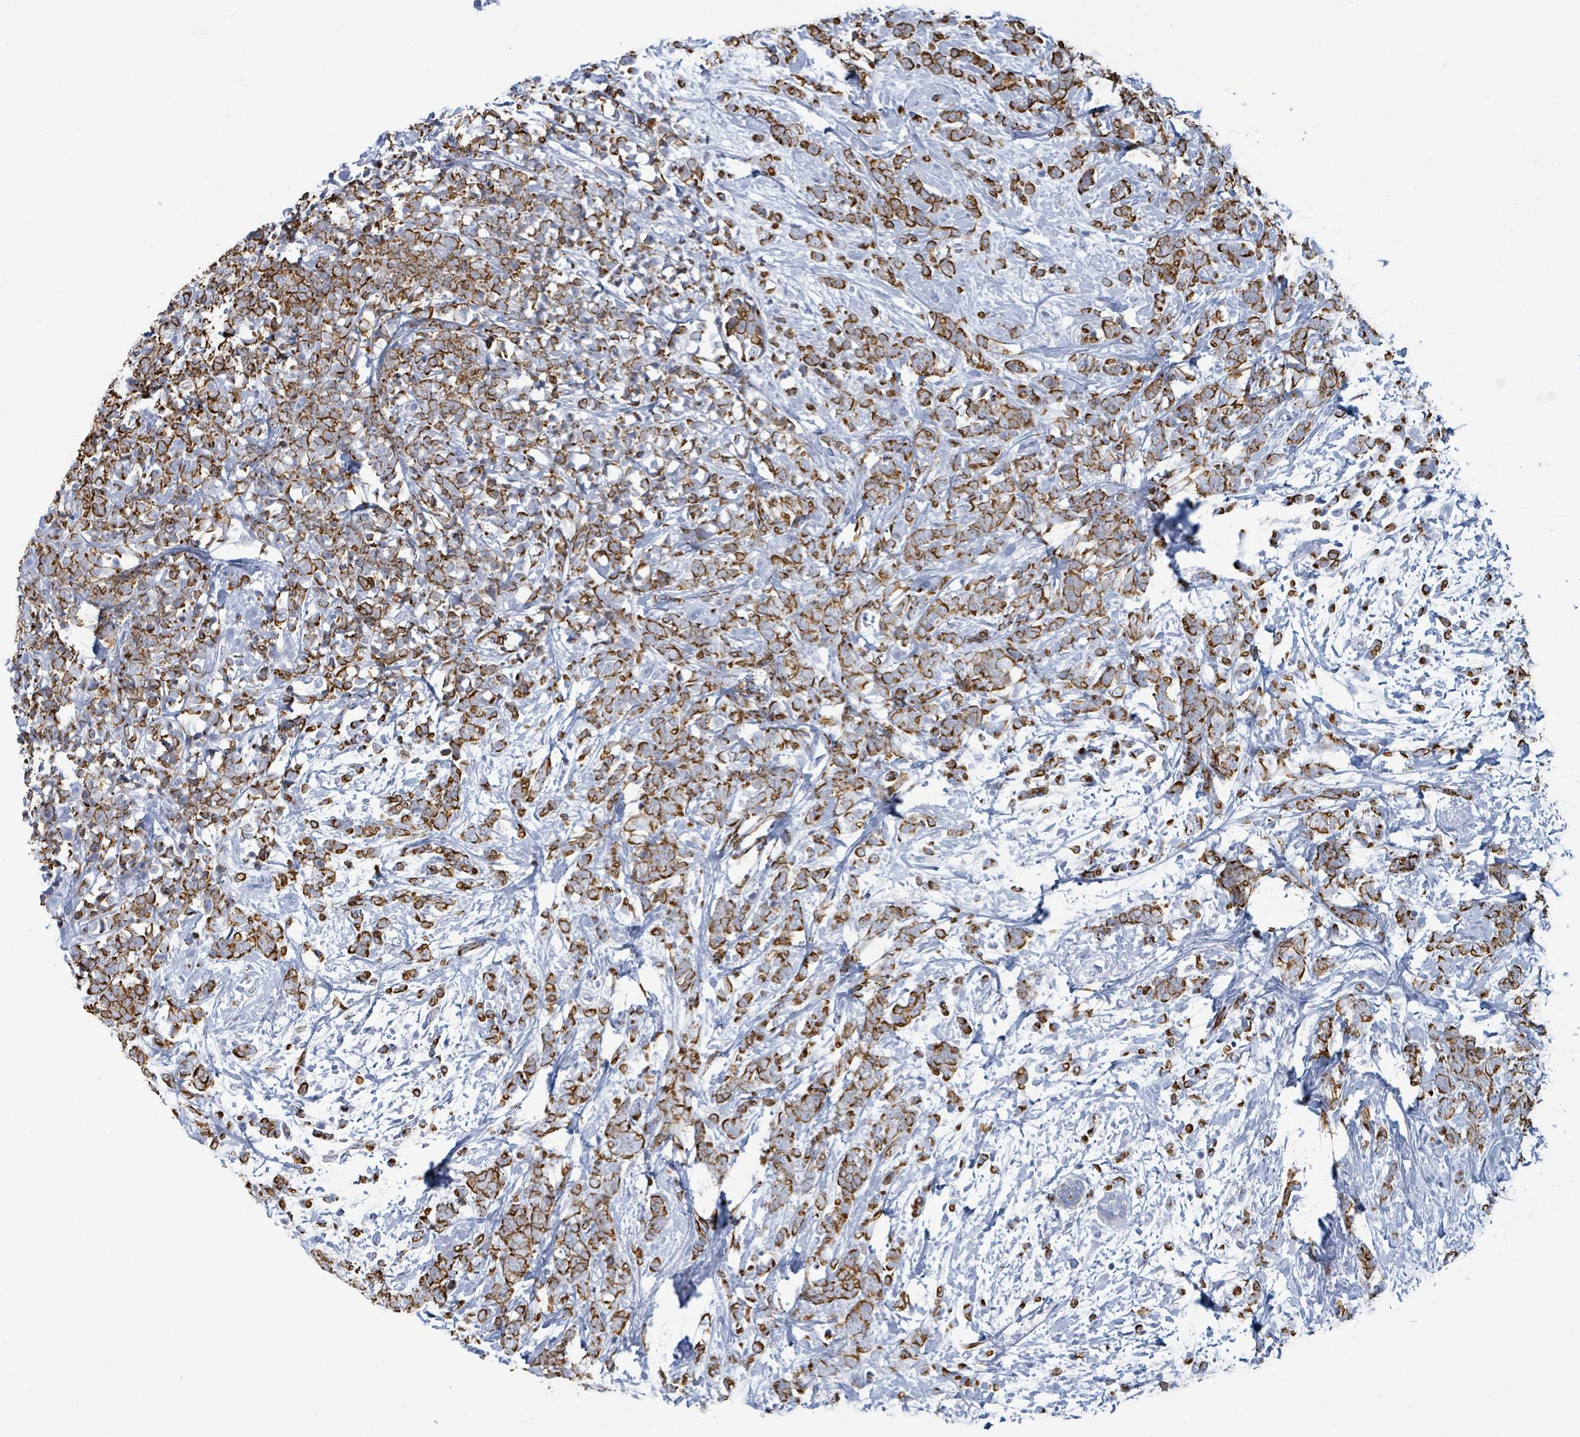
{"staining": {"intensity": "strong", "quantity": ">75%", "location": "cytoplasmic/membranous"}, "tissue": "breast cancer", "cell_type": "Tumor cells", "image_type": "cancer", "snomed": [{"axis": "morphology", "description": "Lobular carcinoma"}, {"axis": "topography", "description": "Breast"}], "caption": "High-magnification brightfield microscopy of breast cancer (lobular carcinoma) stained with DAB (brown) and counterstained with hematoxylin (blue). tumor cells exhibit strong cytoplasmic/membranous expression is identified in approximately>75% of cells.", "gene": "KRT8", "patient": {"sex": "female", "age": 58}}